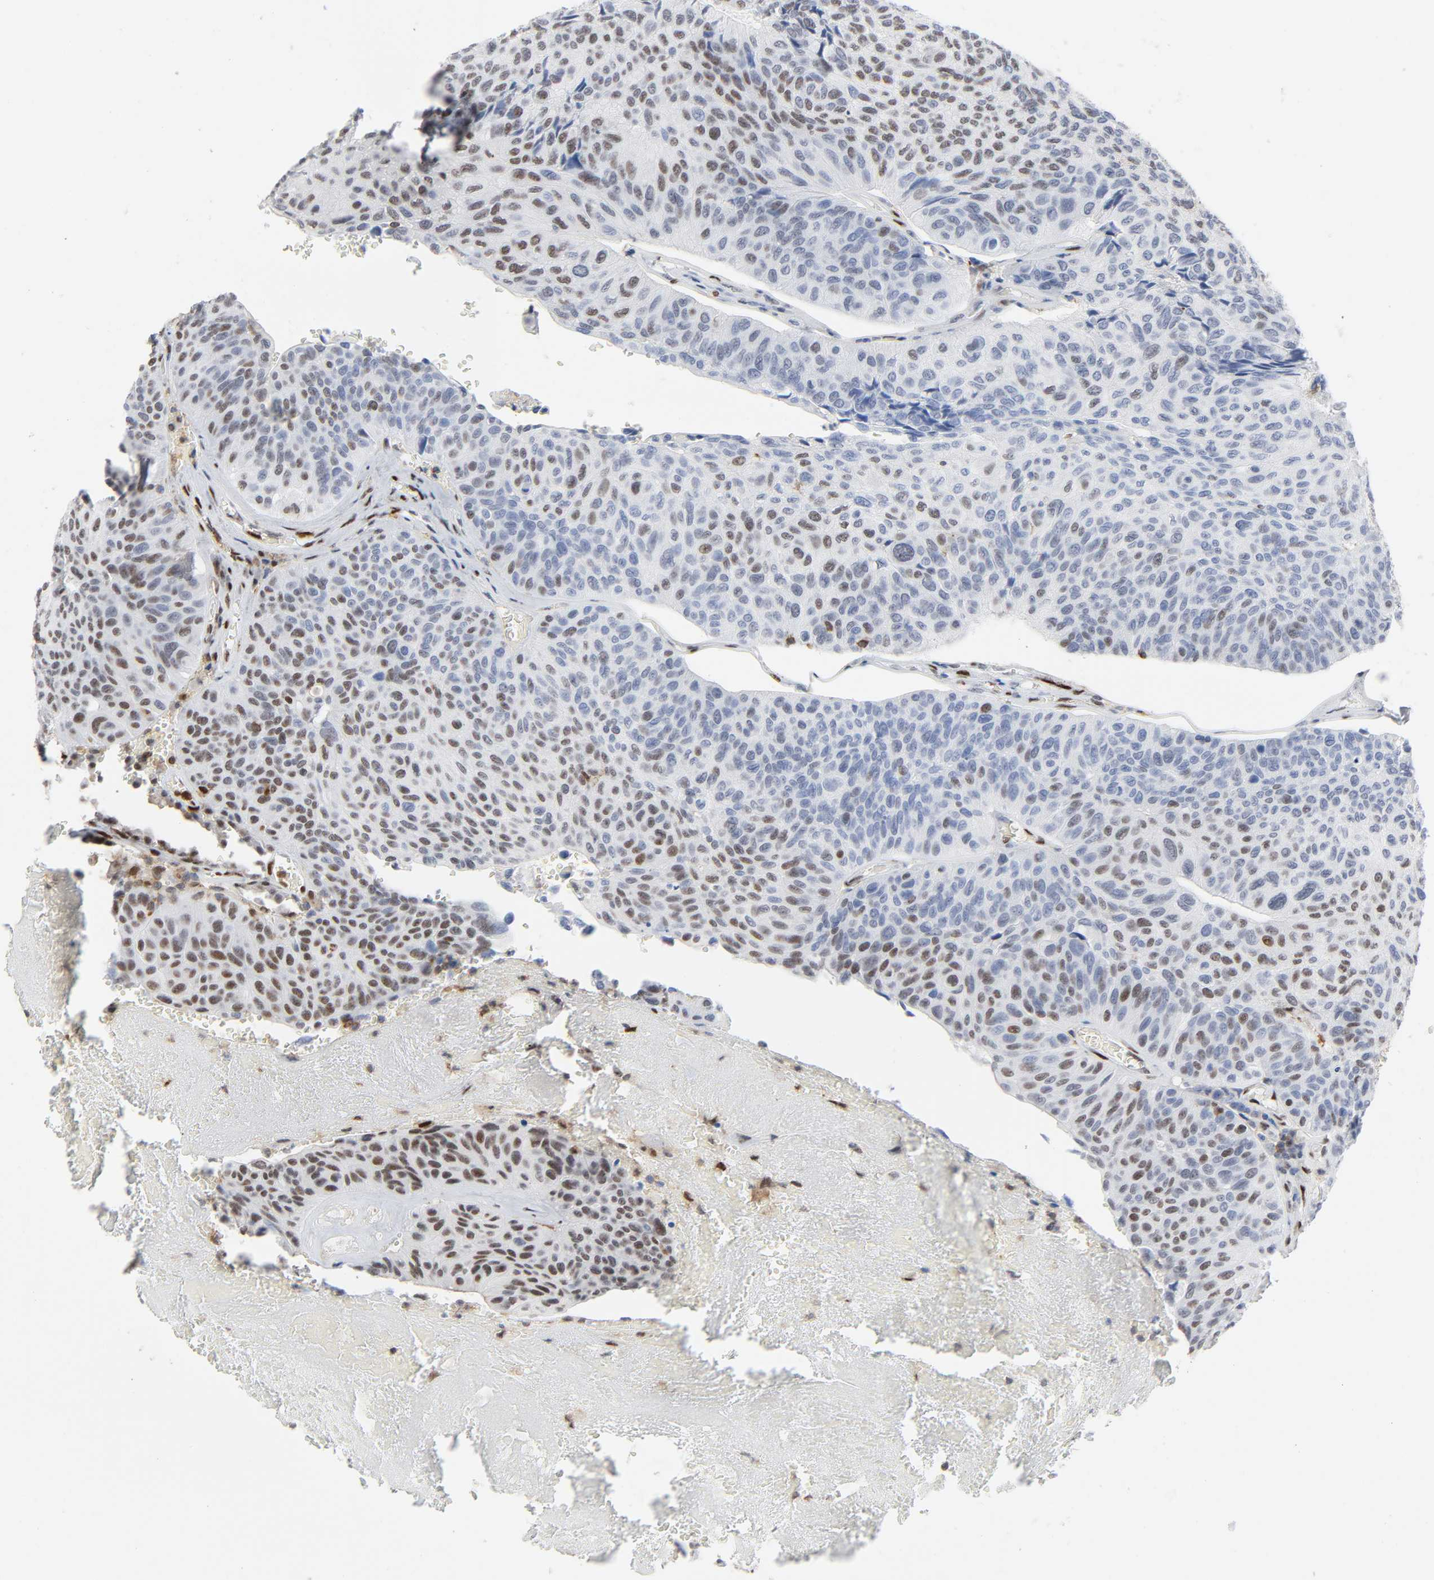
{"staining": {"intensity": "moderate", "quantity": "25%-75%", "location": "nuclear"}, "tissue": "urothelial cancer", "cell_type": "Tumor cells", "image_type": "cancer", "snomed": [{"axis": "morphology", "description": "Urothelial carcinoma, High grade"}, {"axis": "topography", "description": "Urinary bladder"}], "caption": "Human urothelial cancer stained for a protein (brown) exhibits moderate nuclear positive positivity in approximately 25%-75% of tumor cells.", "gene": "WAS", "patient": {"sex": "male", "age": 66}}